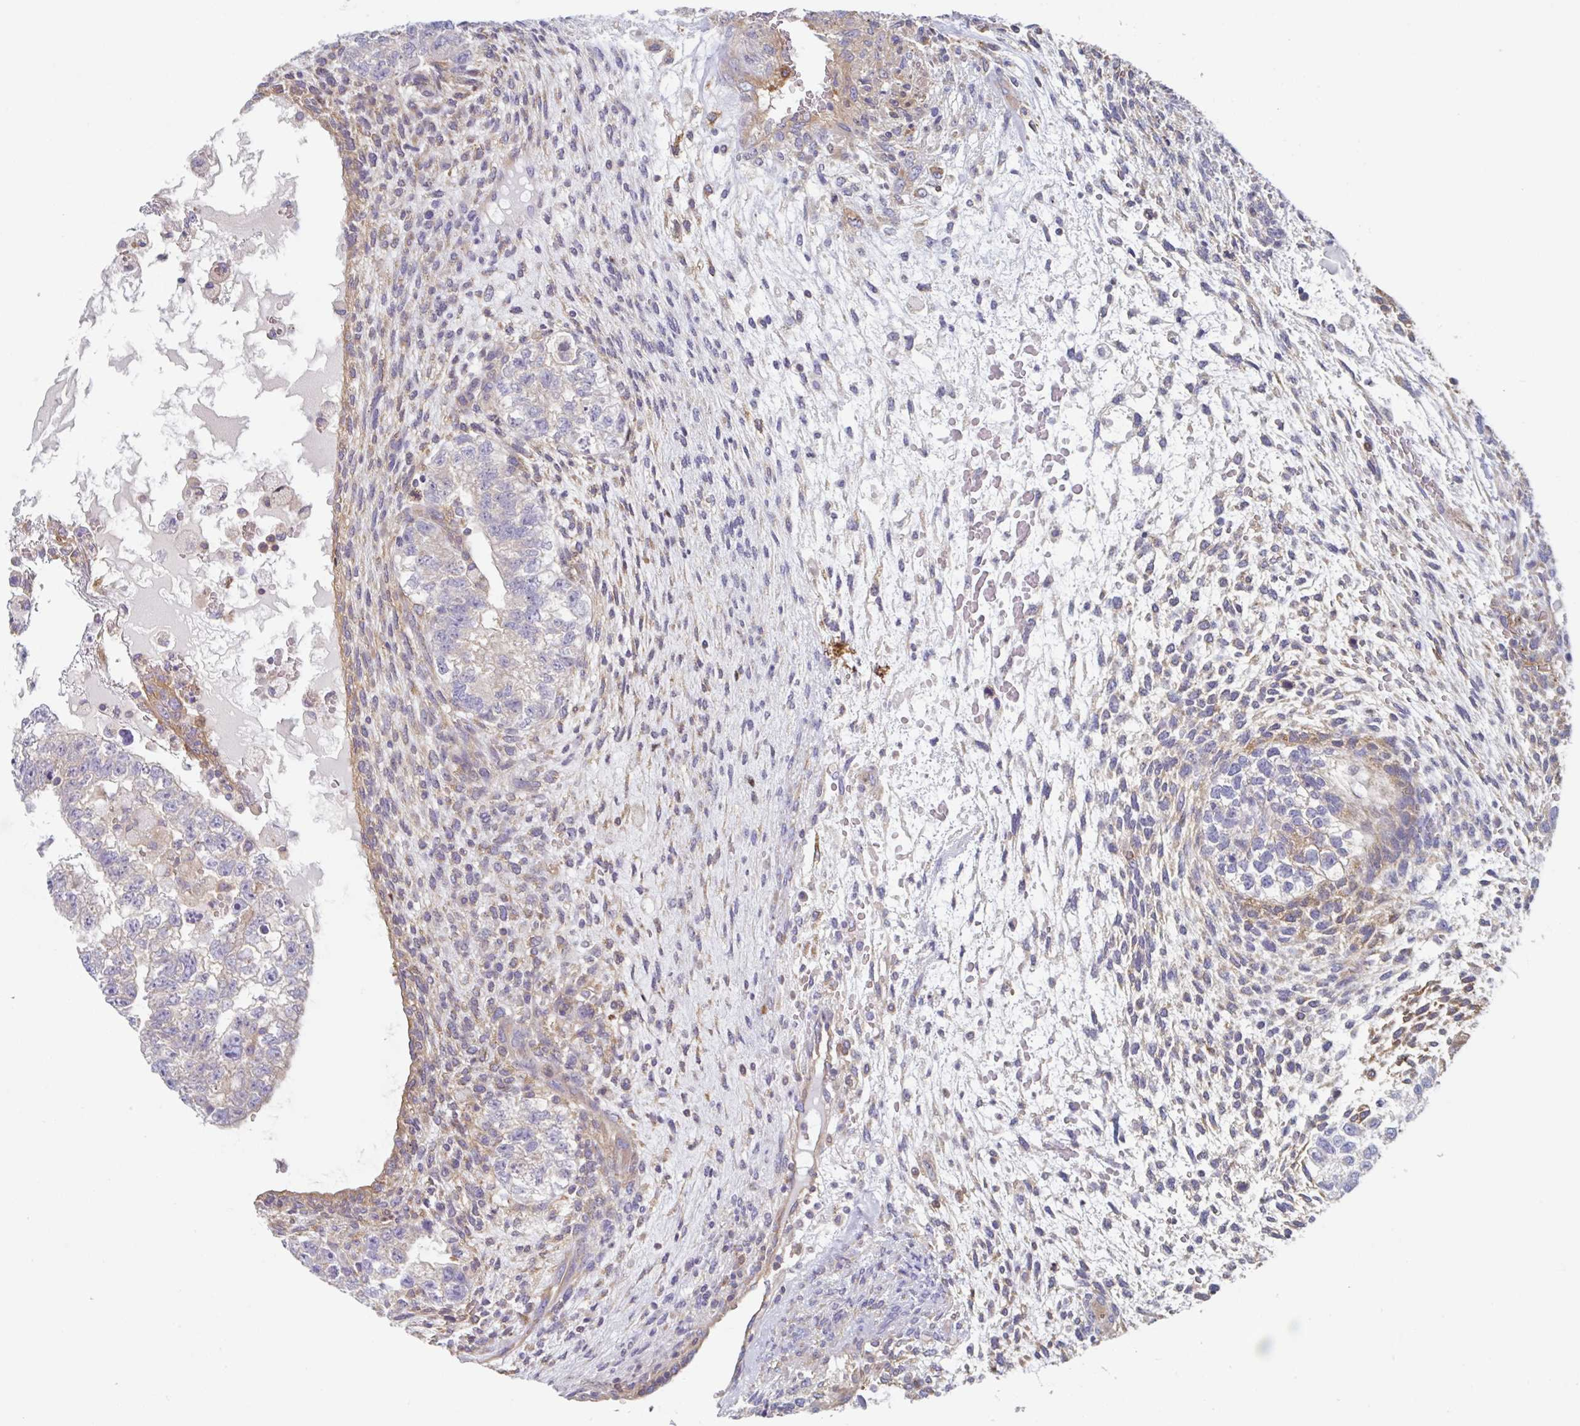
{"staining": {"intensity": "weak", "quantity": "<25%", "location": "cytoplasmic/membranous"}, "tissue": "testis cancer", "cell_type": "Tumor cells", "image_type": "cancer", "snomed": [{"axis": "morphology", "description": "Normal tissue, NOS"}, {"axis": "morphology", "description": "Carcinoma, Embryonal, NOS"}, {"axis": "topography", "description": "Testis"}], "caption": "There is no significant staining in tumor cells of embryonal carcinoma (testis).", "gene": "AMPD2", "patient": {"sex": "male", "age": 36}}